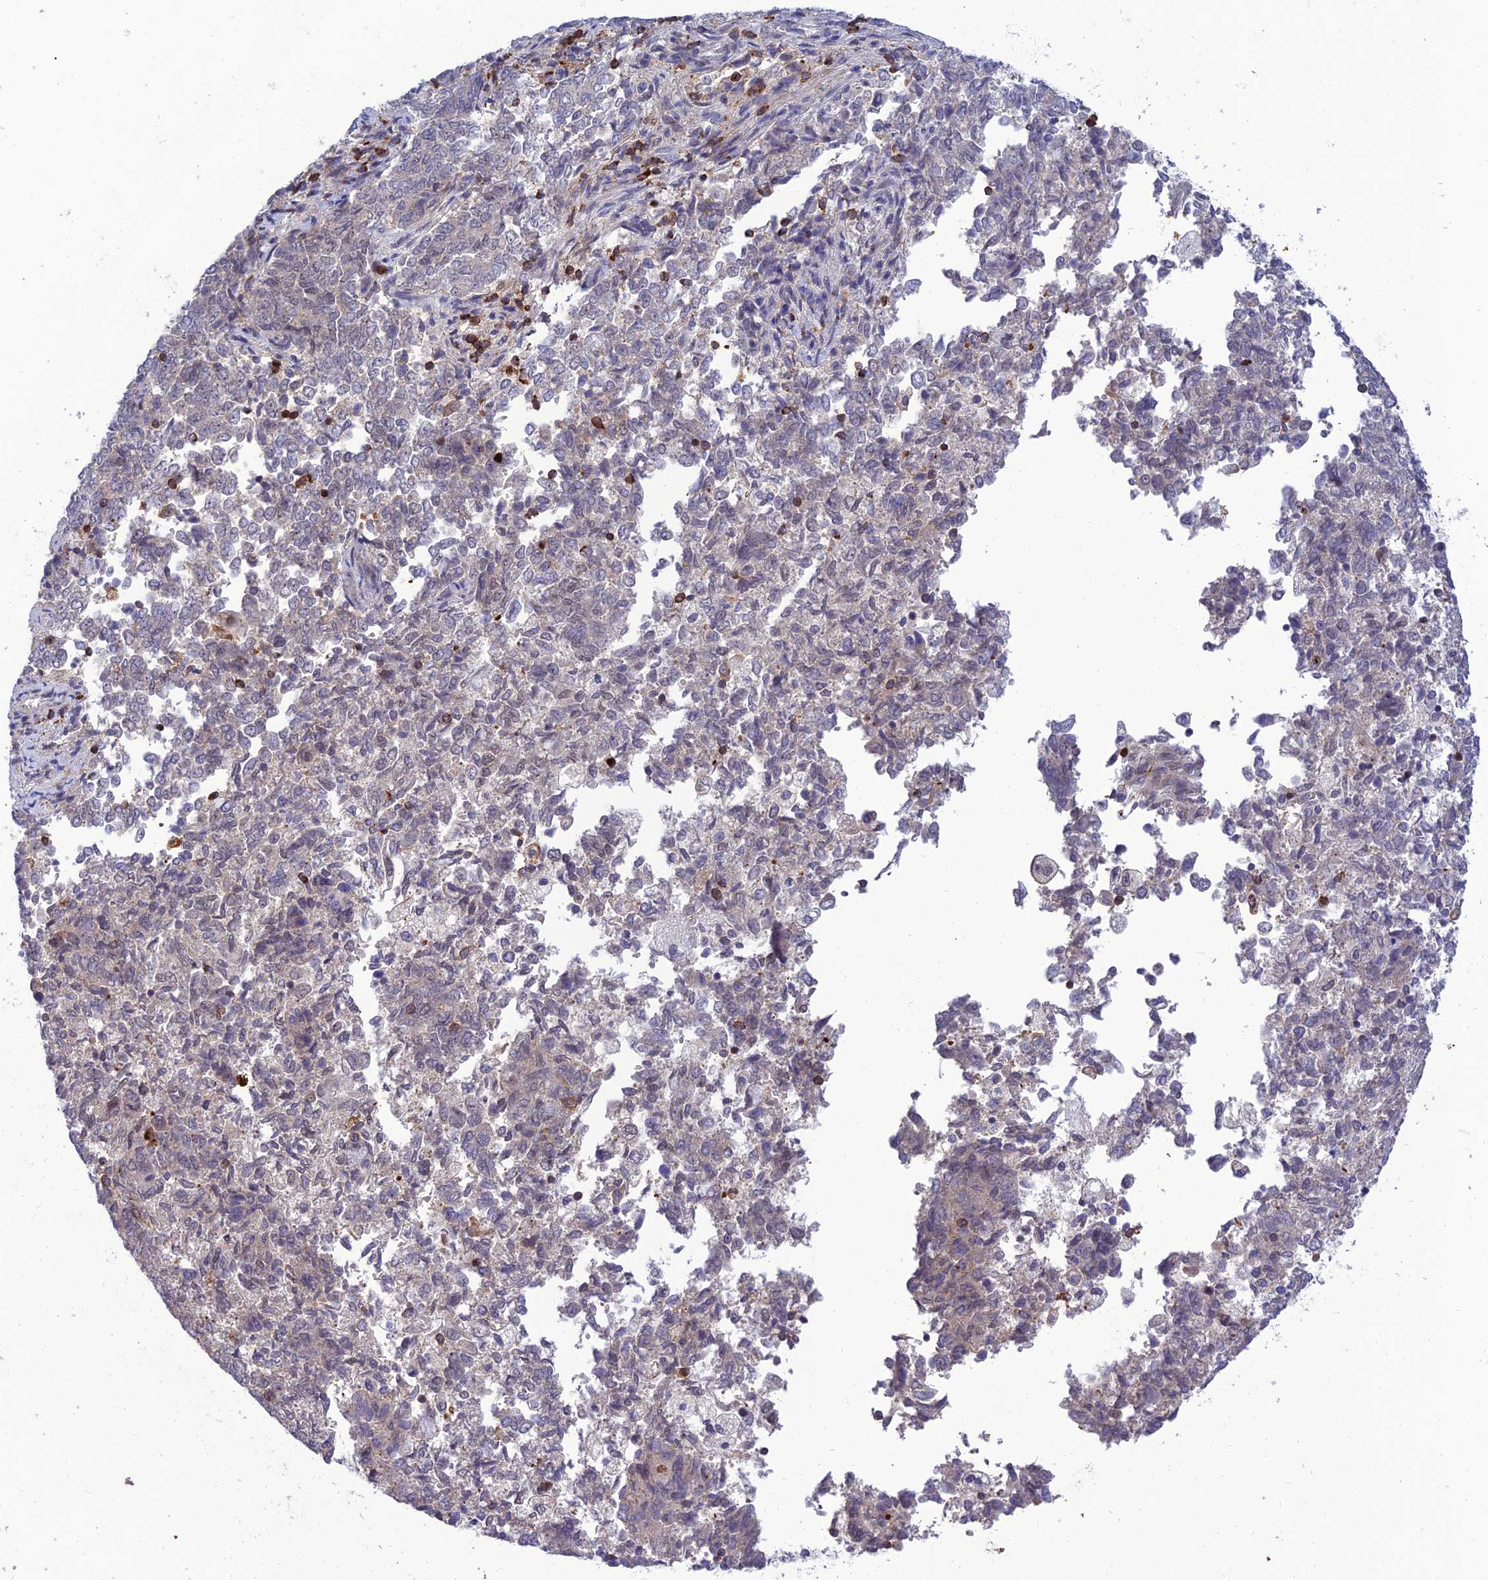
{"staining": {"intensity": "negative", "quantity": "none", "location": "none"}, "tissue": "endometrial cancer", "cell_type": "Tumor cells", "image_type": "cancer", "snomed": [{"axis": "morphology", "description": "Adenocarcinoma, NOS"}, {"axis": "topography", "description": "Endometrium"}], "caption": "DAB immunohistochemical staining of adenocarcinoma (endometrial) displays no significant positivity in tumor cells.", "gene": "FAM76A", "patient": {"sex": "female", "age": 80}}